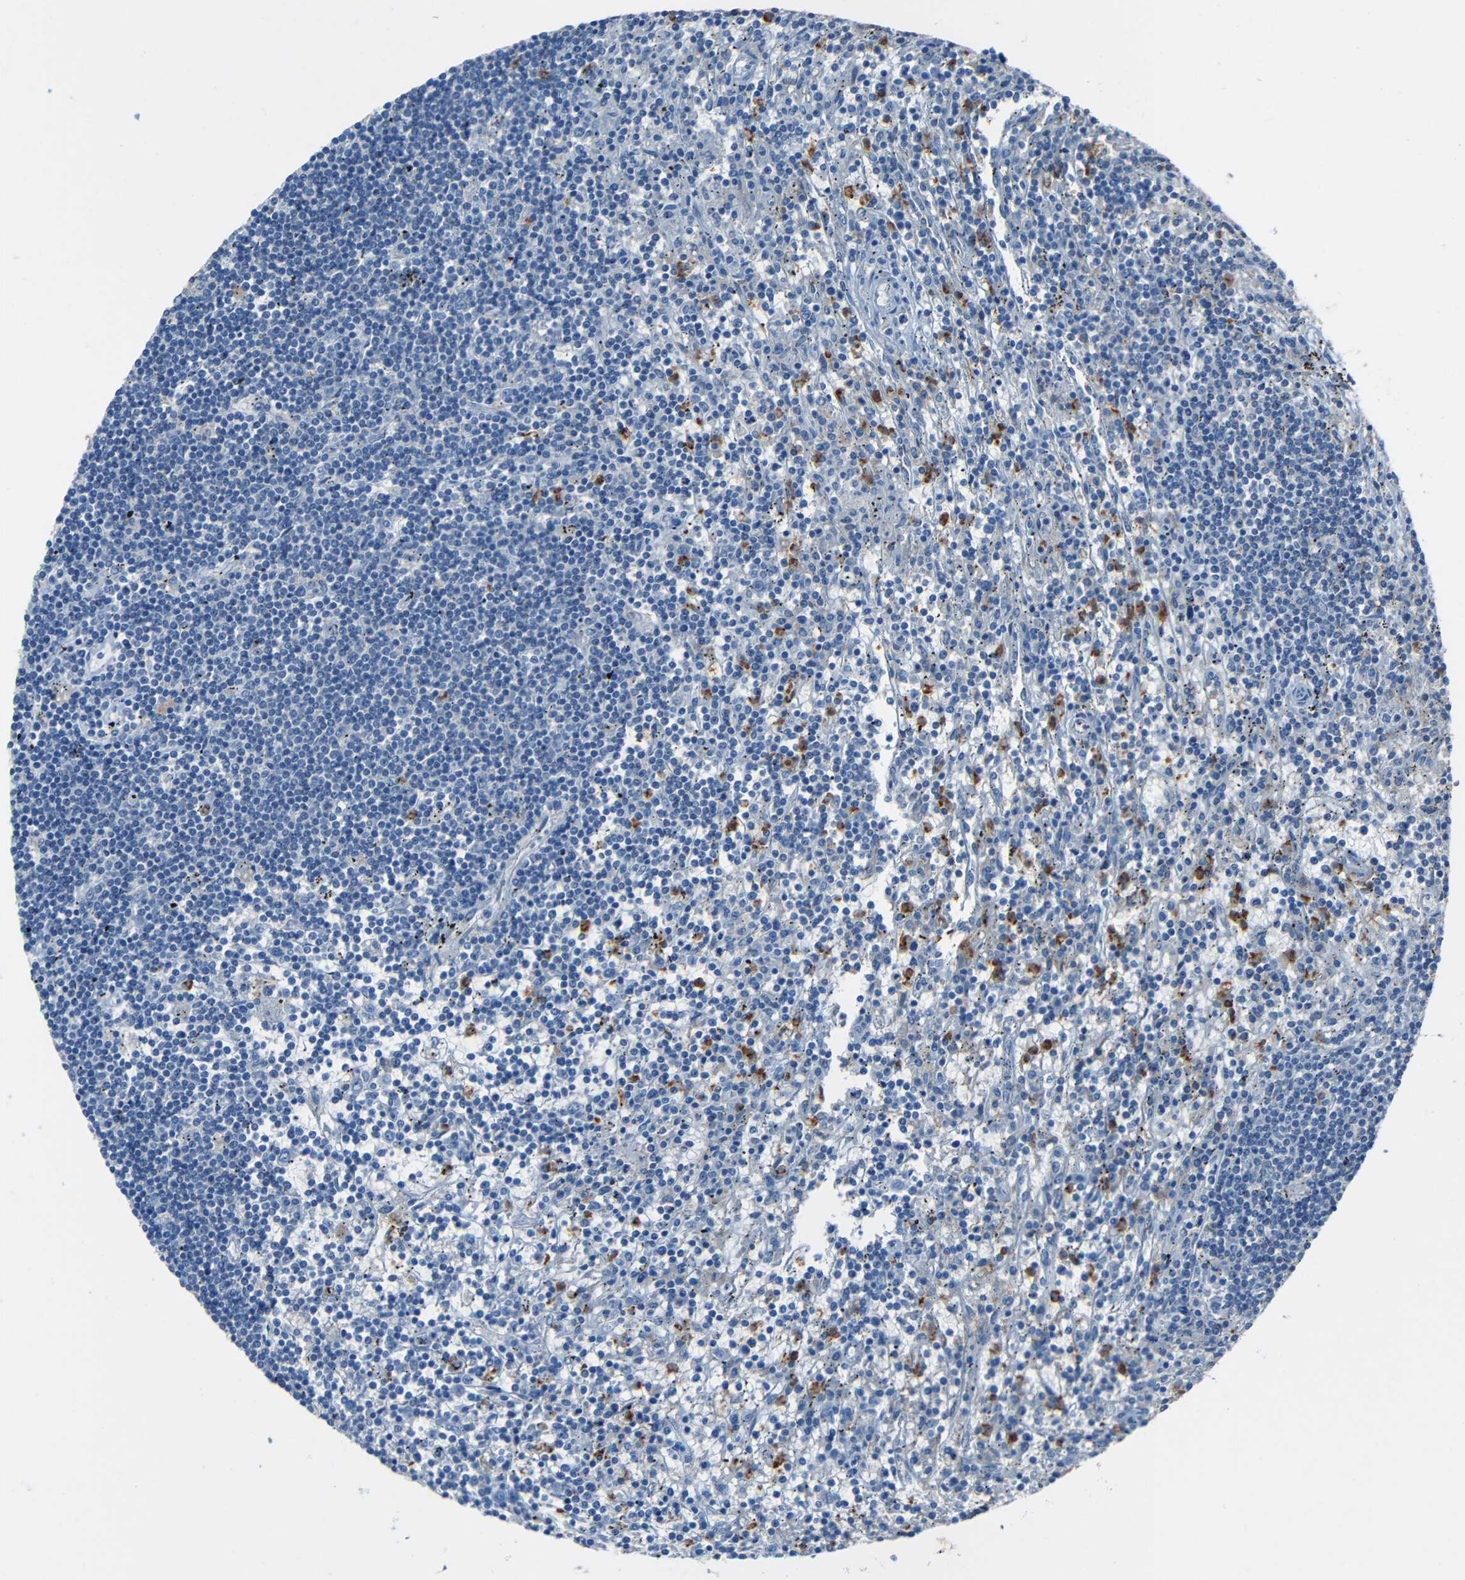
{"staining": {"intensity": "strong", "quantity": "<25%", "location": "cytoplasmic/membranous"}, "tissue": "lymphoma", "cell_type": "Tumor cells", "image_type": "cancer", "snomed": [{"axis": "morphology", "description": "Malignant lymphoma, non-Hodgkin's type, Low grade"}, {"axis": "topography", "description": "Spleen"}], "caption": "Strong cytoplasmic/membranous positivity is seen in about <25% of tumor cells in malignant lymphoma, non-Hodgkin's type (low-grade).", "gene": "DNAJC5", "patient": {"sex": "male", "age": 76}}